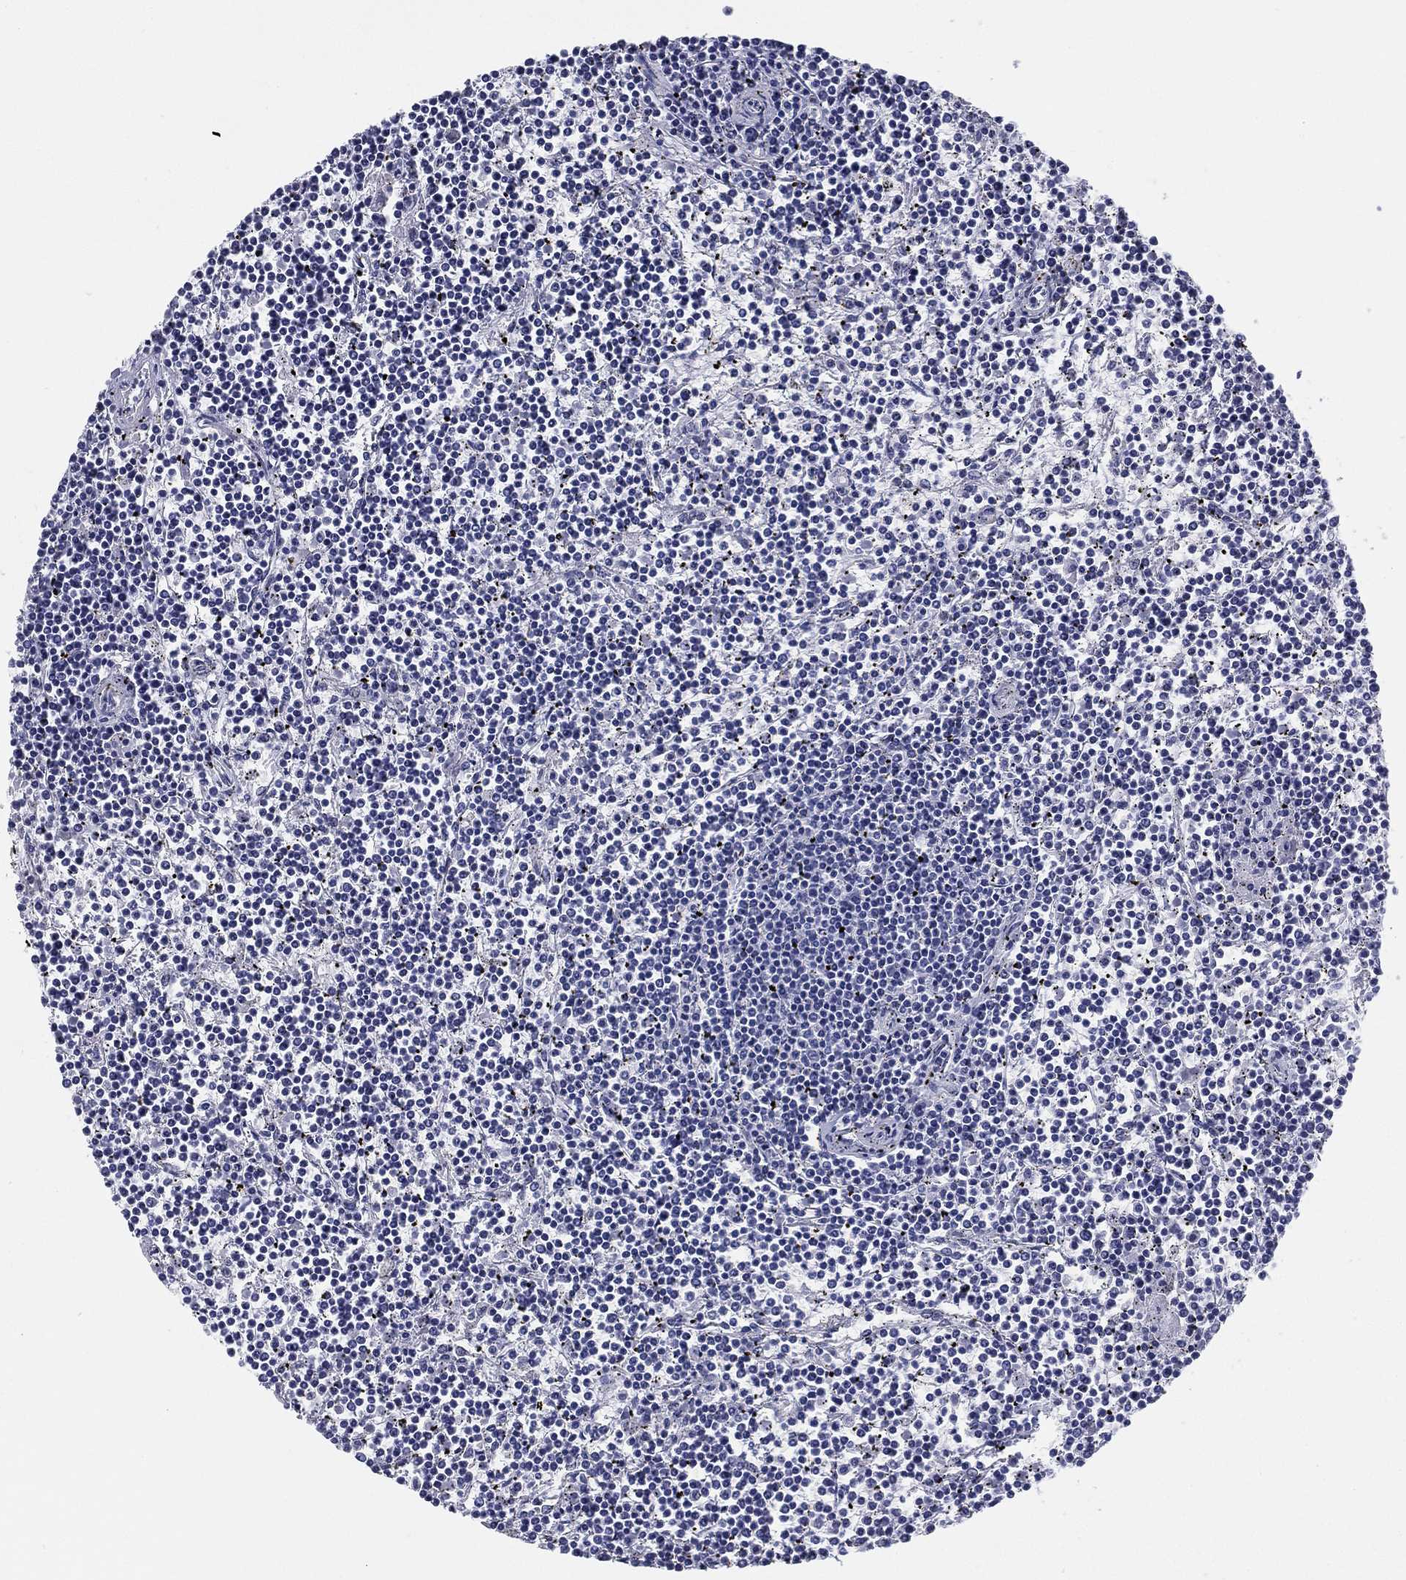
{"staining": {"intensity": "negative", "quantity": "none", "location": "none"}, "tissue": "lymphoma", "cell_type": "Tumor cells", "image_type": "cancer", "snomed": [{"axis": "morphology", "description": "Malignant lymphoma, non-Hodgkin's type, Low grade"}, {"axis": "topography", "description": "Spleen"}], "caption": "Tumor cells are negative for brown protein staining in lymphoma. Nuclei are stained in blue.", "gene": "TMEM252", "patient": {"sex": "female", "age": 19}}